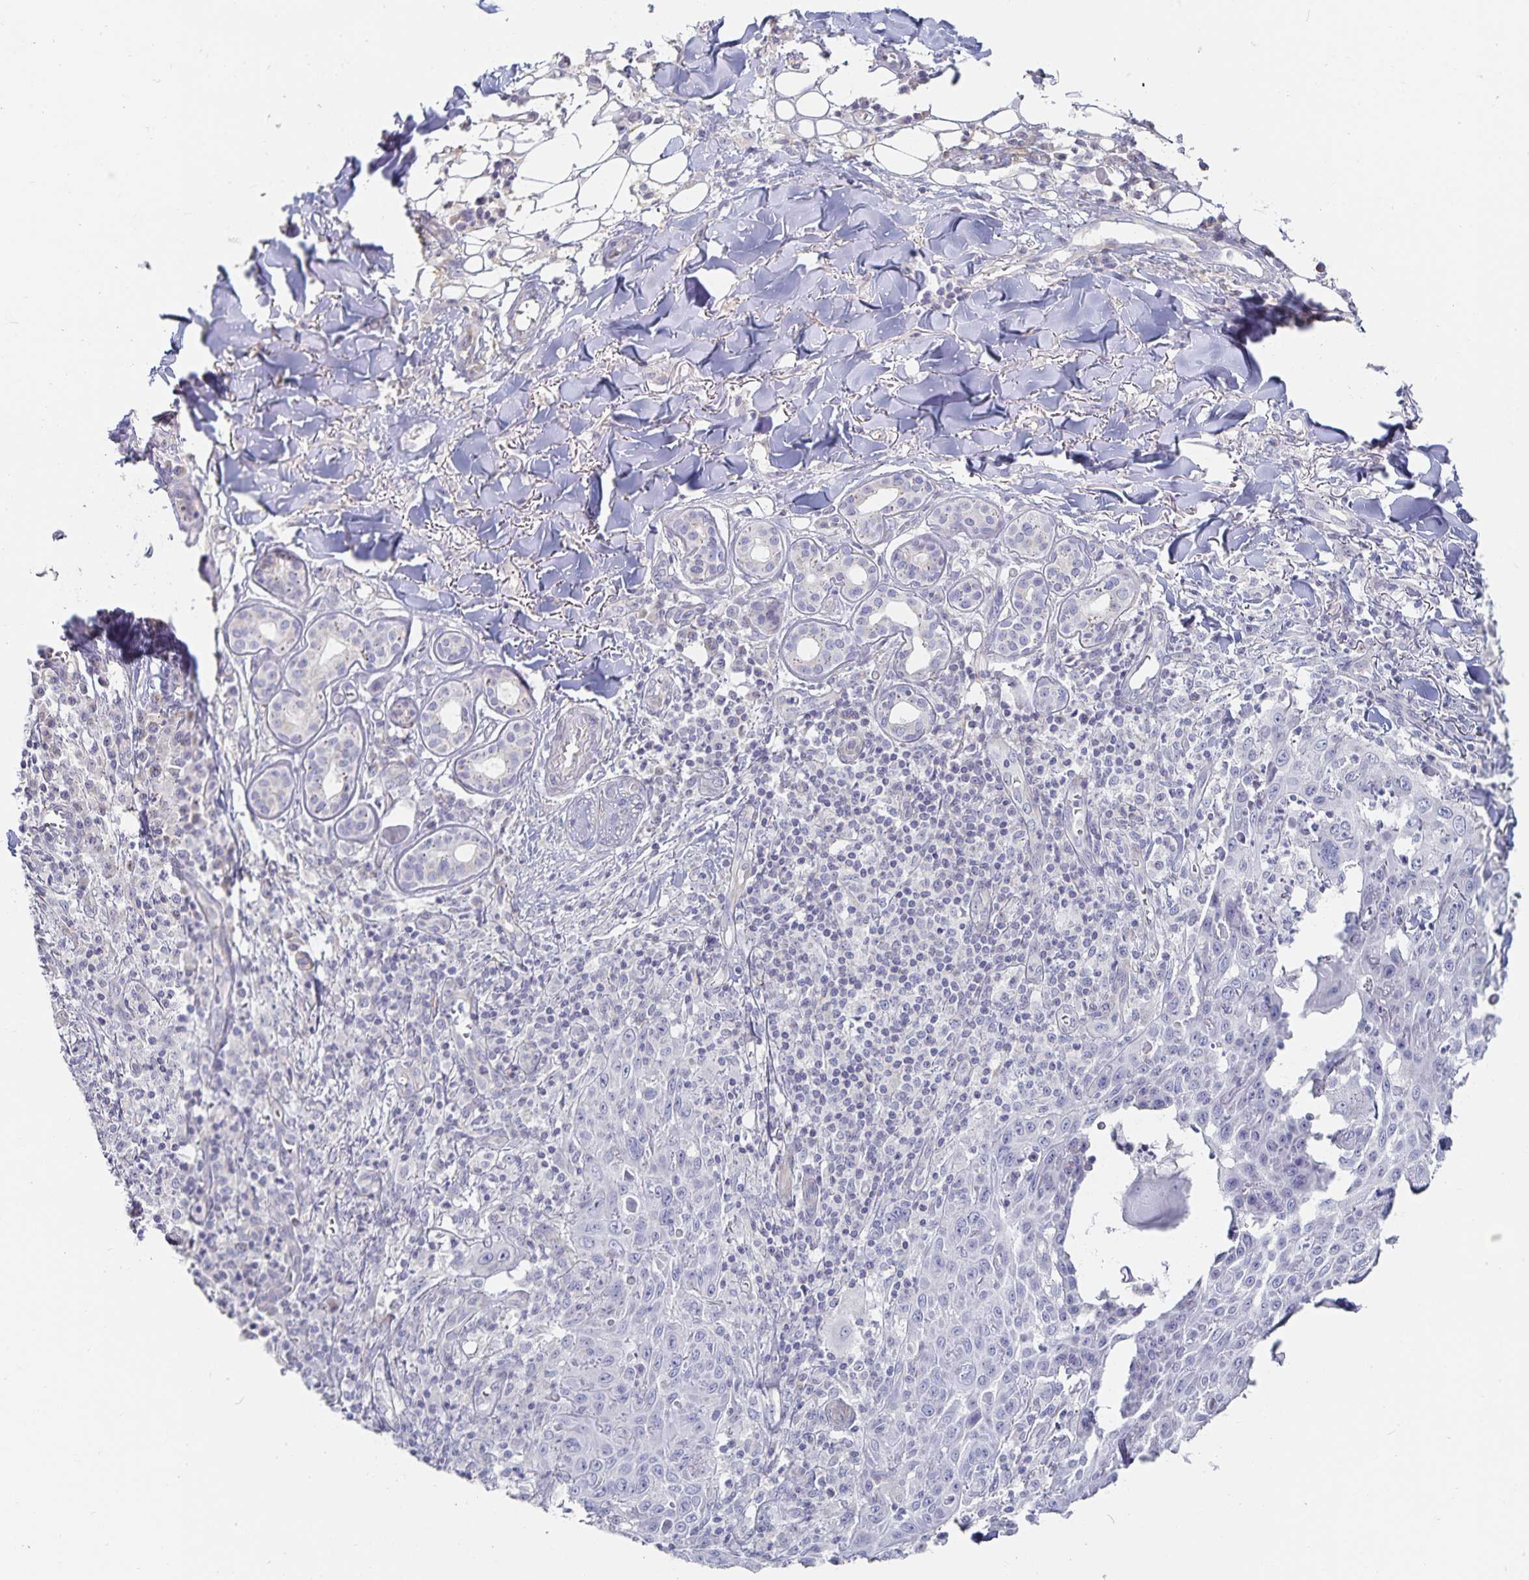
{"staining": {"intensity": "negative", "quantity": "none", "location": "none"}, "tissue": "skin cancer", "cell_type": "Tumor cells", "image_type": "cancer", "snomed": [{"axis": "morphology", "description": "Squamous cell carcinoma, NOS"}, {"axis": "topography", "description": "Skin"}], "caption": "A high-resolution histopathology image shows immunohistochemistry (IHC) staining of skin cancer (squamous cell carcinoma), which demonstrates no significant expression in tumor cells.", "gene": "SFTPA1", "patient": {"sex": "male", "age": 75}}